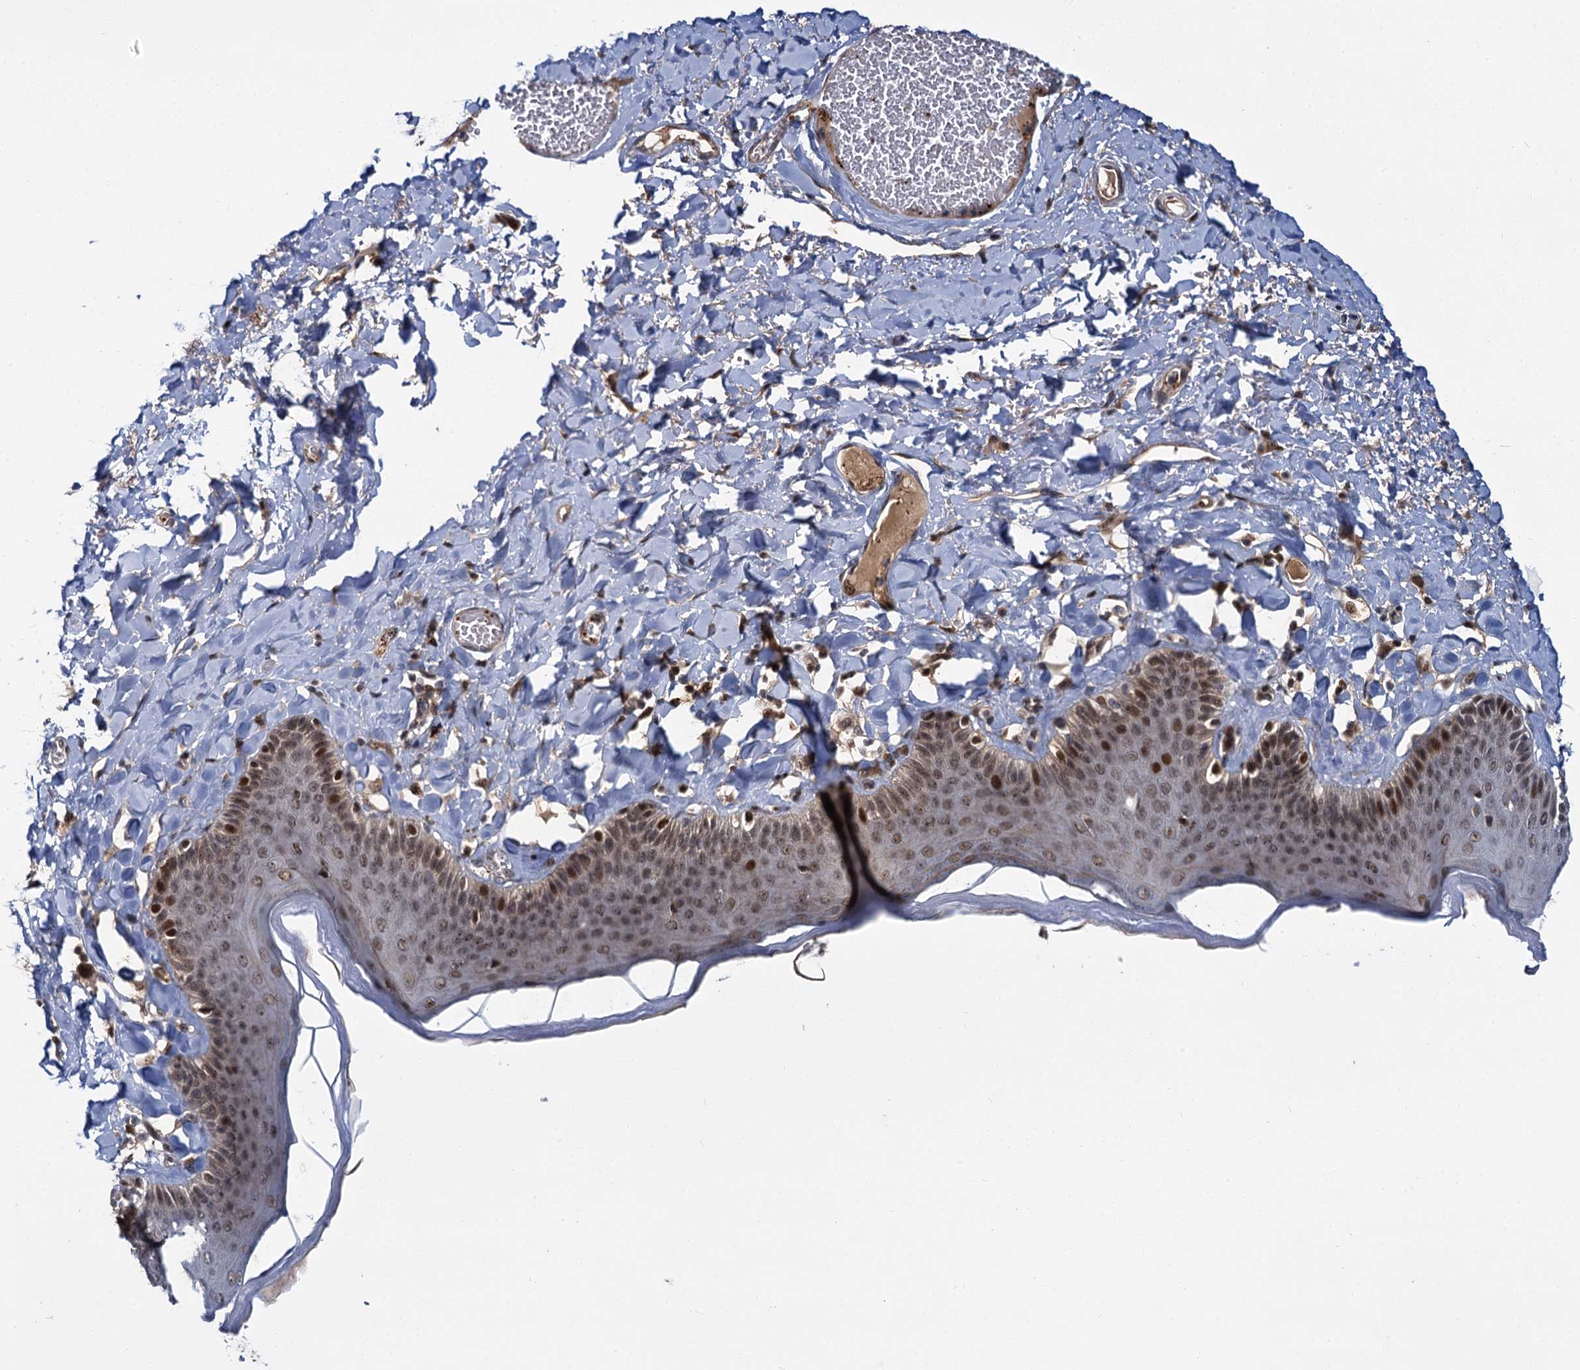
{"staining": {"intensity": "moderate", "quantity": ">75%", "location": "cytoplasmic/membranous,nuclear"}, "tissue": "skin", "cell_type": "Epidermal cells", "image_type": "normal", "snomed": [{"axis": "morphology", "description": "Normal tissue, NOS"}, {"axis": "topography", "description": "Anal"}], "caption": "Immunohistochemistry image of normal human skin stained for a protein (brown), which shows medium levels of moderate cytoplasmic/membranous,nuclear expression in approximately >75% of epidermal cells.", "gene": "MBD6", "patient": {"sex": "male", "age": 69}}